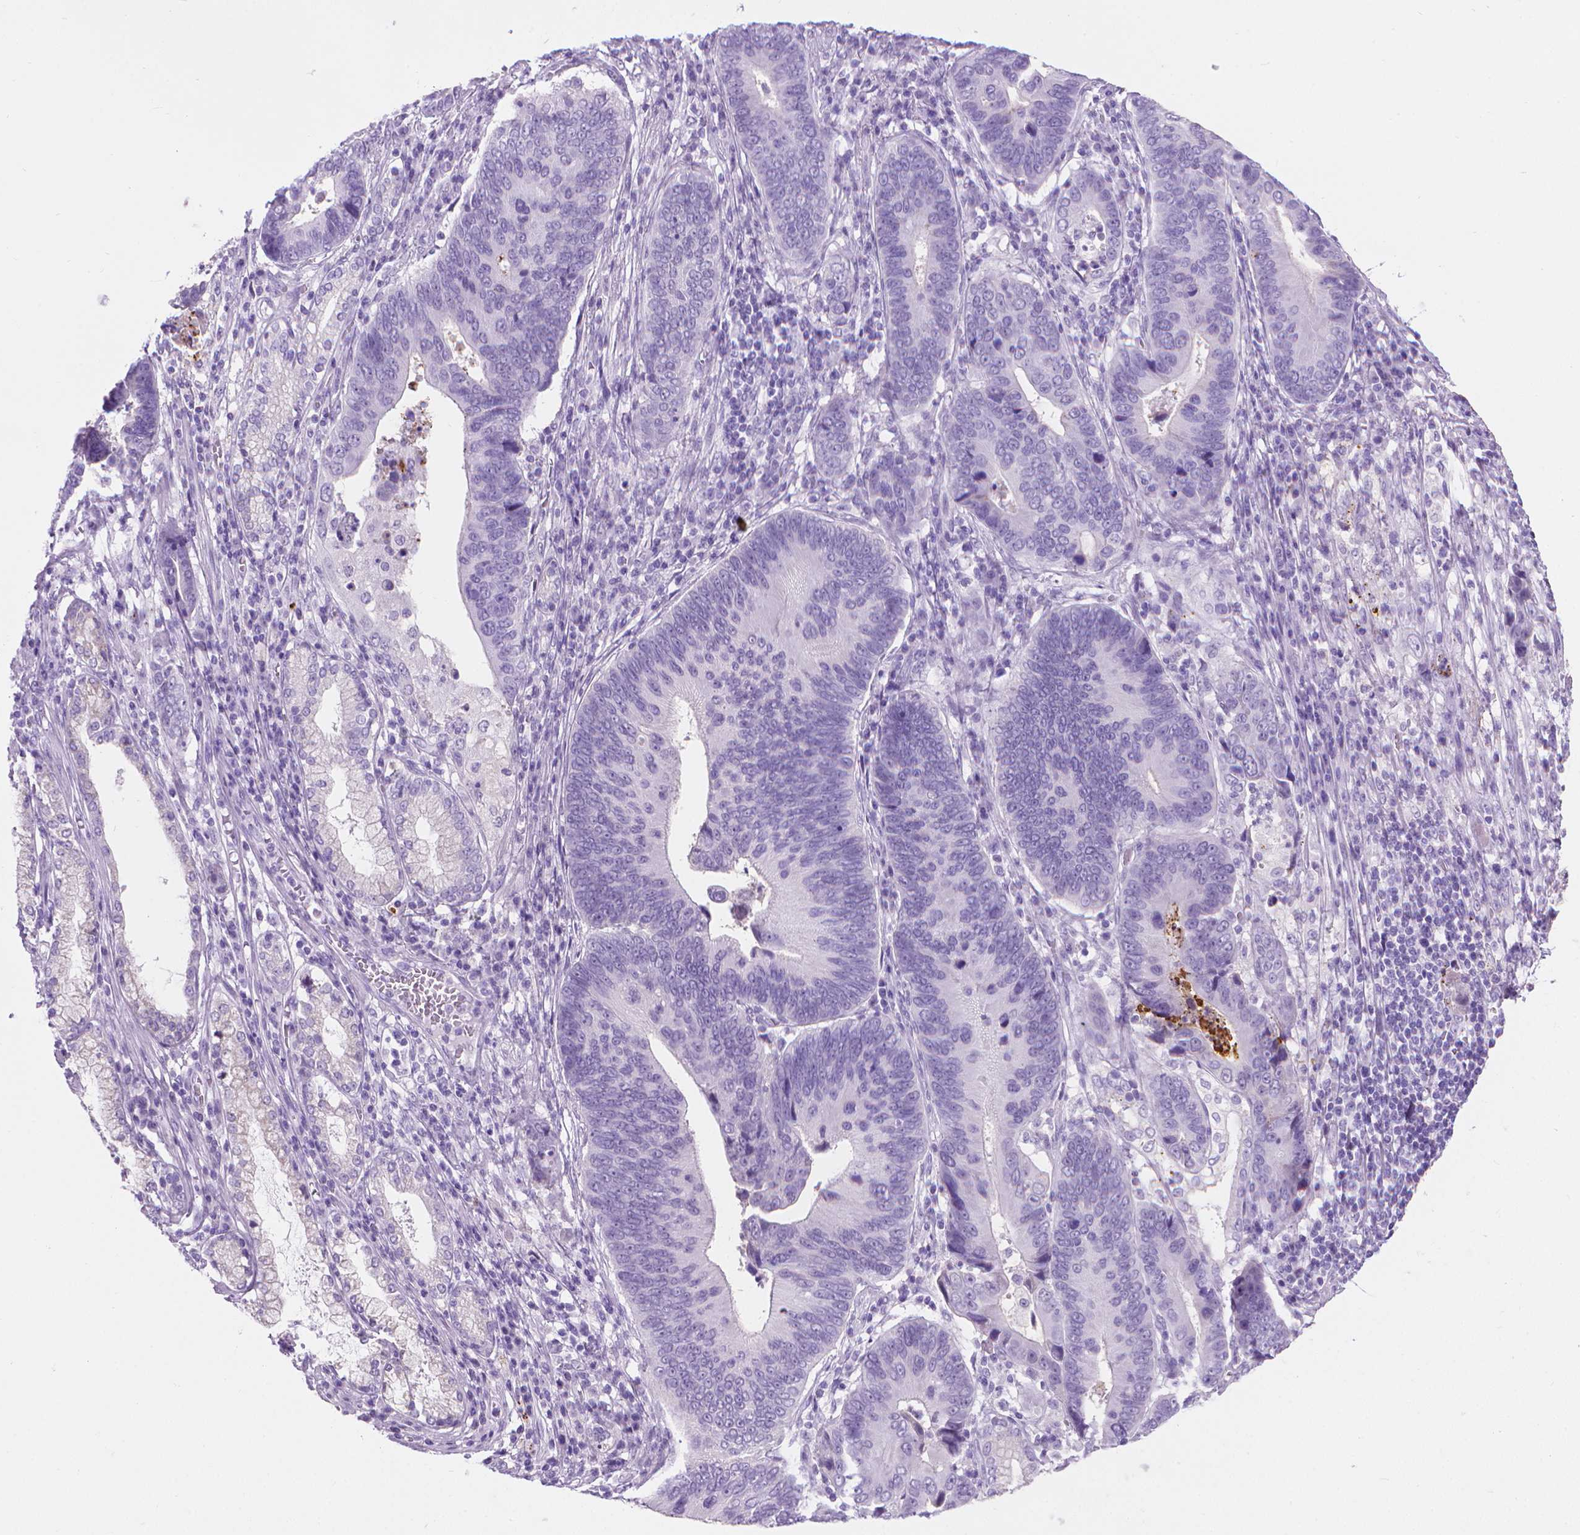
{"staining": {"intensity": "negative", "quantity": "none", "location": "none"}, "tissue": "stomach cancer", "cell_type": "Tumor cells", "image_type": "cancer", "snomed": [{"axis": "morphology", "description": "Adenocarcinoma, NOS"}, {"axis": "topography", "description": "Stomach"}], "caption": "This is an immunohistochemistry histopathology image of adenocarcinoma (stomach). There is no staining in tumor cells.", "gene": "CFAP52", "patient": {"sex": "male", "age": 84}}